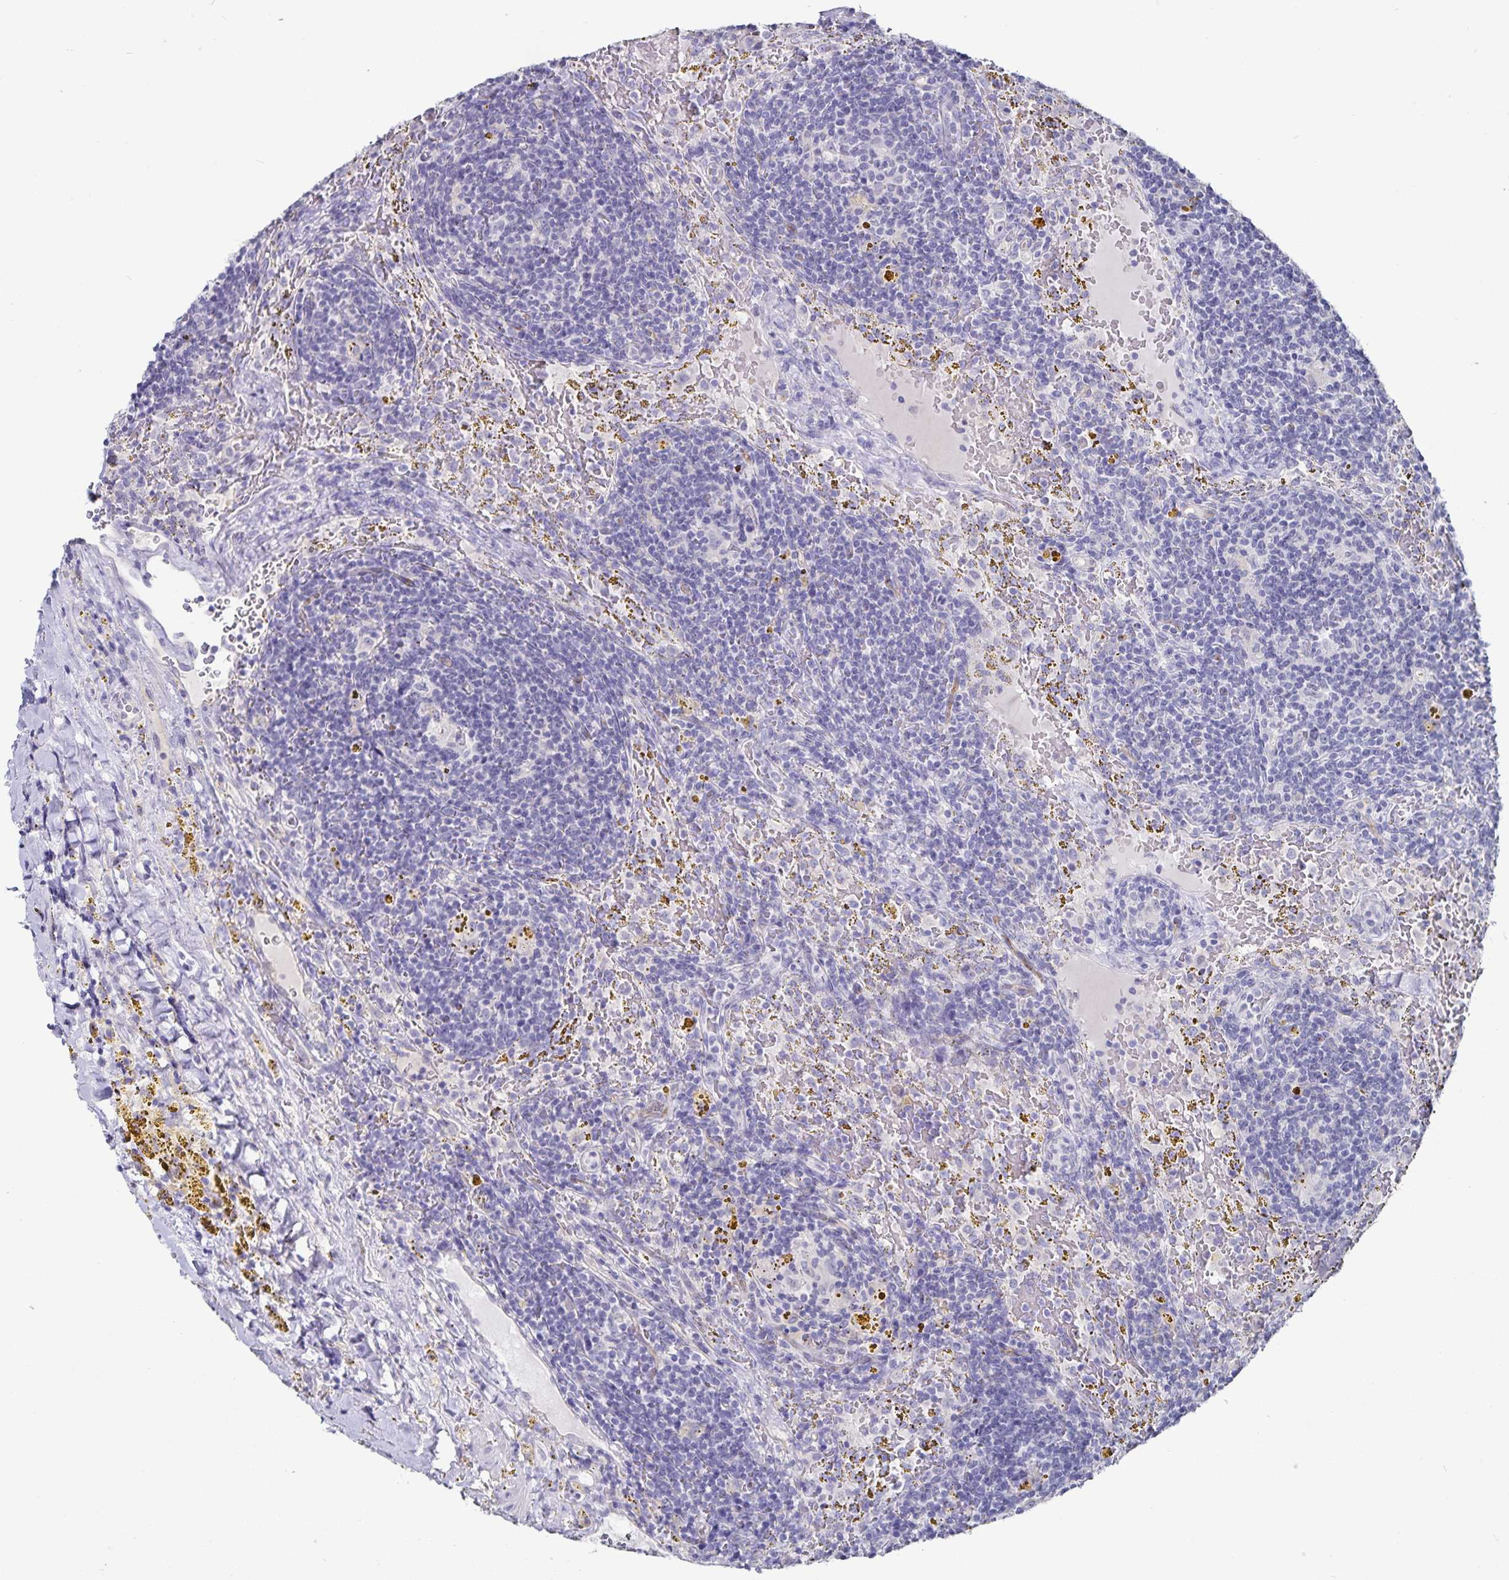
{"staining": {"intensity": "negative", "quantity": "none", "location": "none"}, "tissue": "lymphoma", "cell_type": "Tumor cells", "image_type": "cancer", "snomed": [{"axis": "morphology", "description": "Malignant lymphoma, non-Hodgkin's type, Low grade"}, {"axis": "topography", "description": "Spleen"}], "caption": "DAB (3,3'-diaminobenzidine) immunohistochemical staining of malignant lymphoma, non-Hodgkin's type (low-grade) exhibits no significant positivity in tumor cells. The staining is performed using DAB brown chromogen with nuclei counter-stained in using hematoxylin.", "gene": "PODXL", "patient": {"sex": "female", "age": 70}}